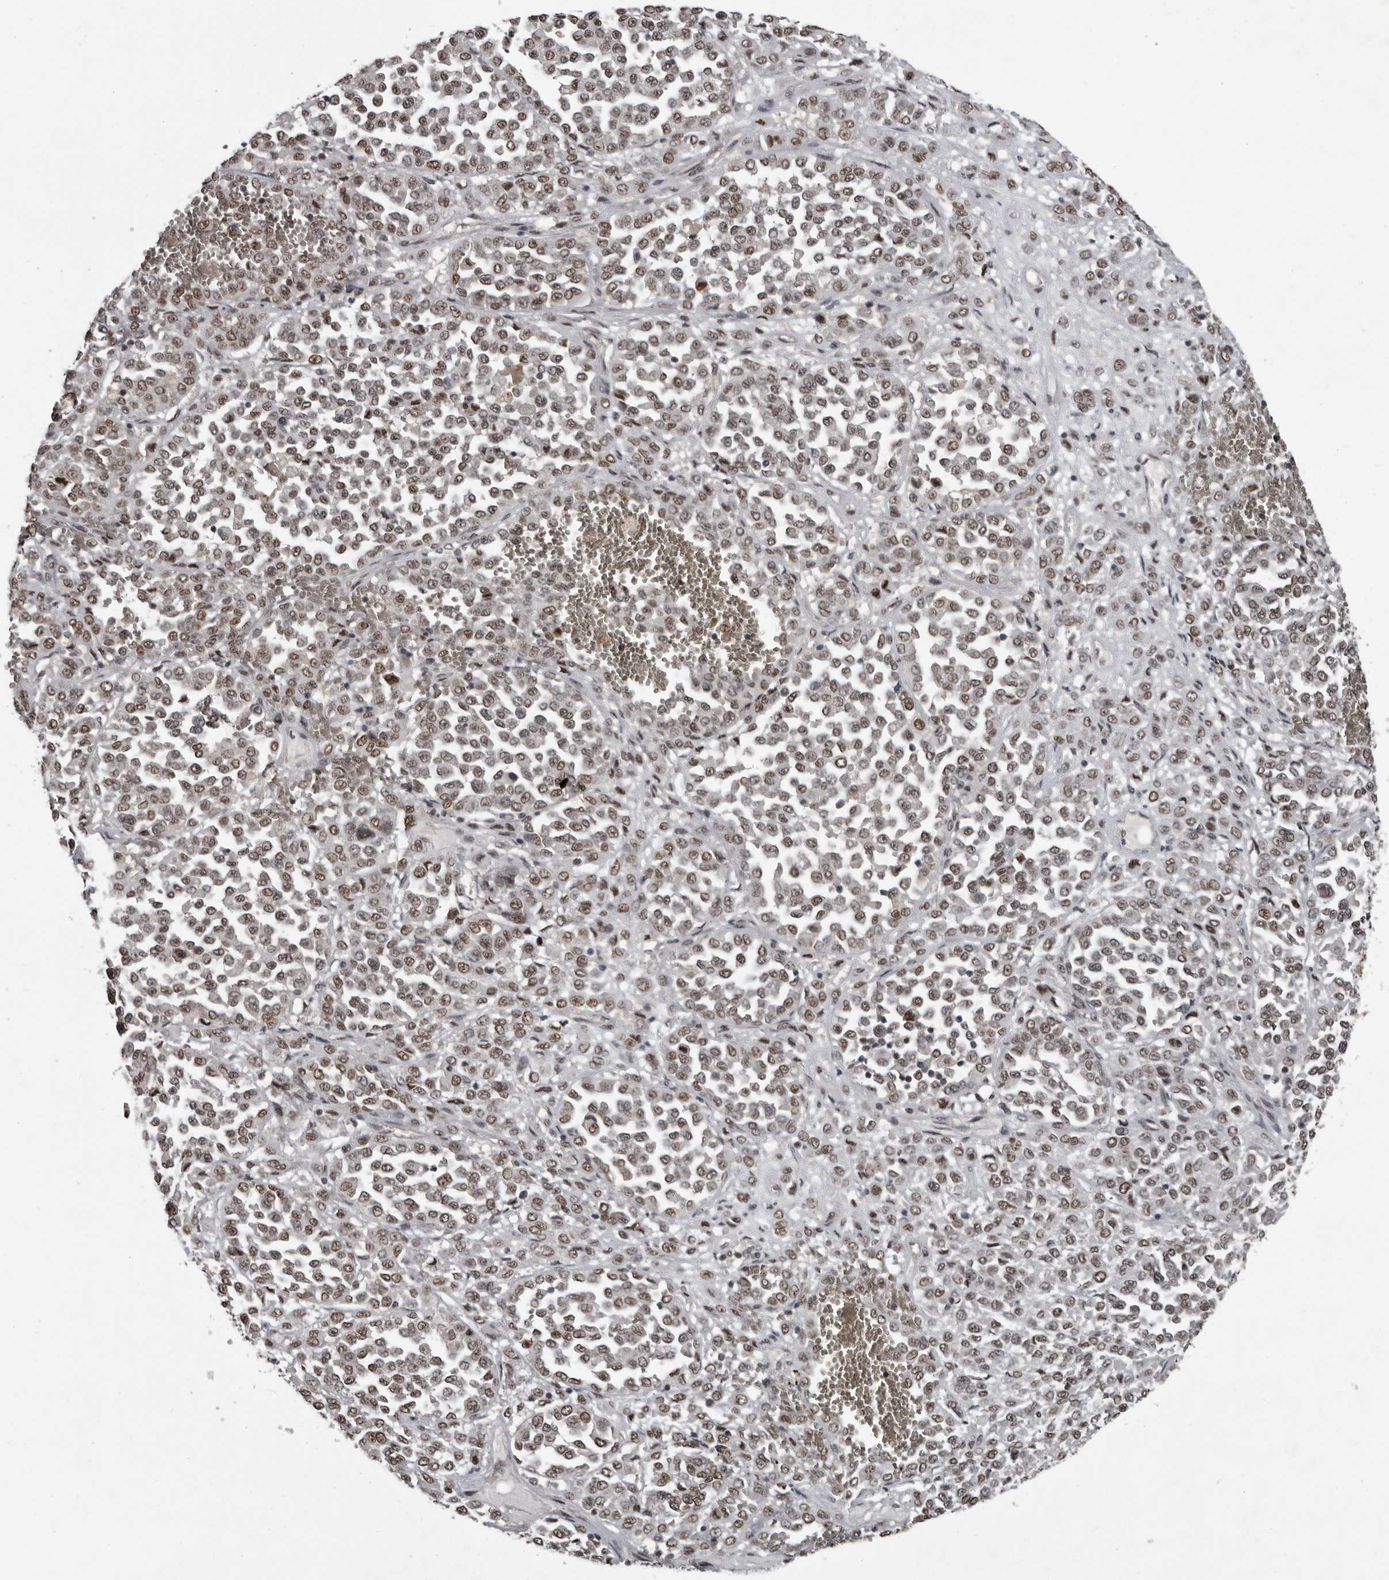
{"staining": {"intensity": "moderate", "quantity": ">75%", "location": "nuclear"}, "tissue": "melanoma", "cell_type": "Tumor cells", "image_type": "cancer", "snomed": [{"axis": "morphology", "description": "Malignant melanoma, Metastatic site"}, {"axis": "topography", "description": "Pancreas"}], "caption": "Immunohistochemical staining of malignant melanoma (metastatic site) demonstrates moderate nuclear protein positivity in about >75% of tumor cells.", "gene": "CHD1L", "patient": {"sex": "female", "age": 30}}